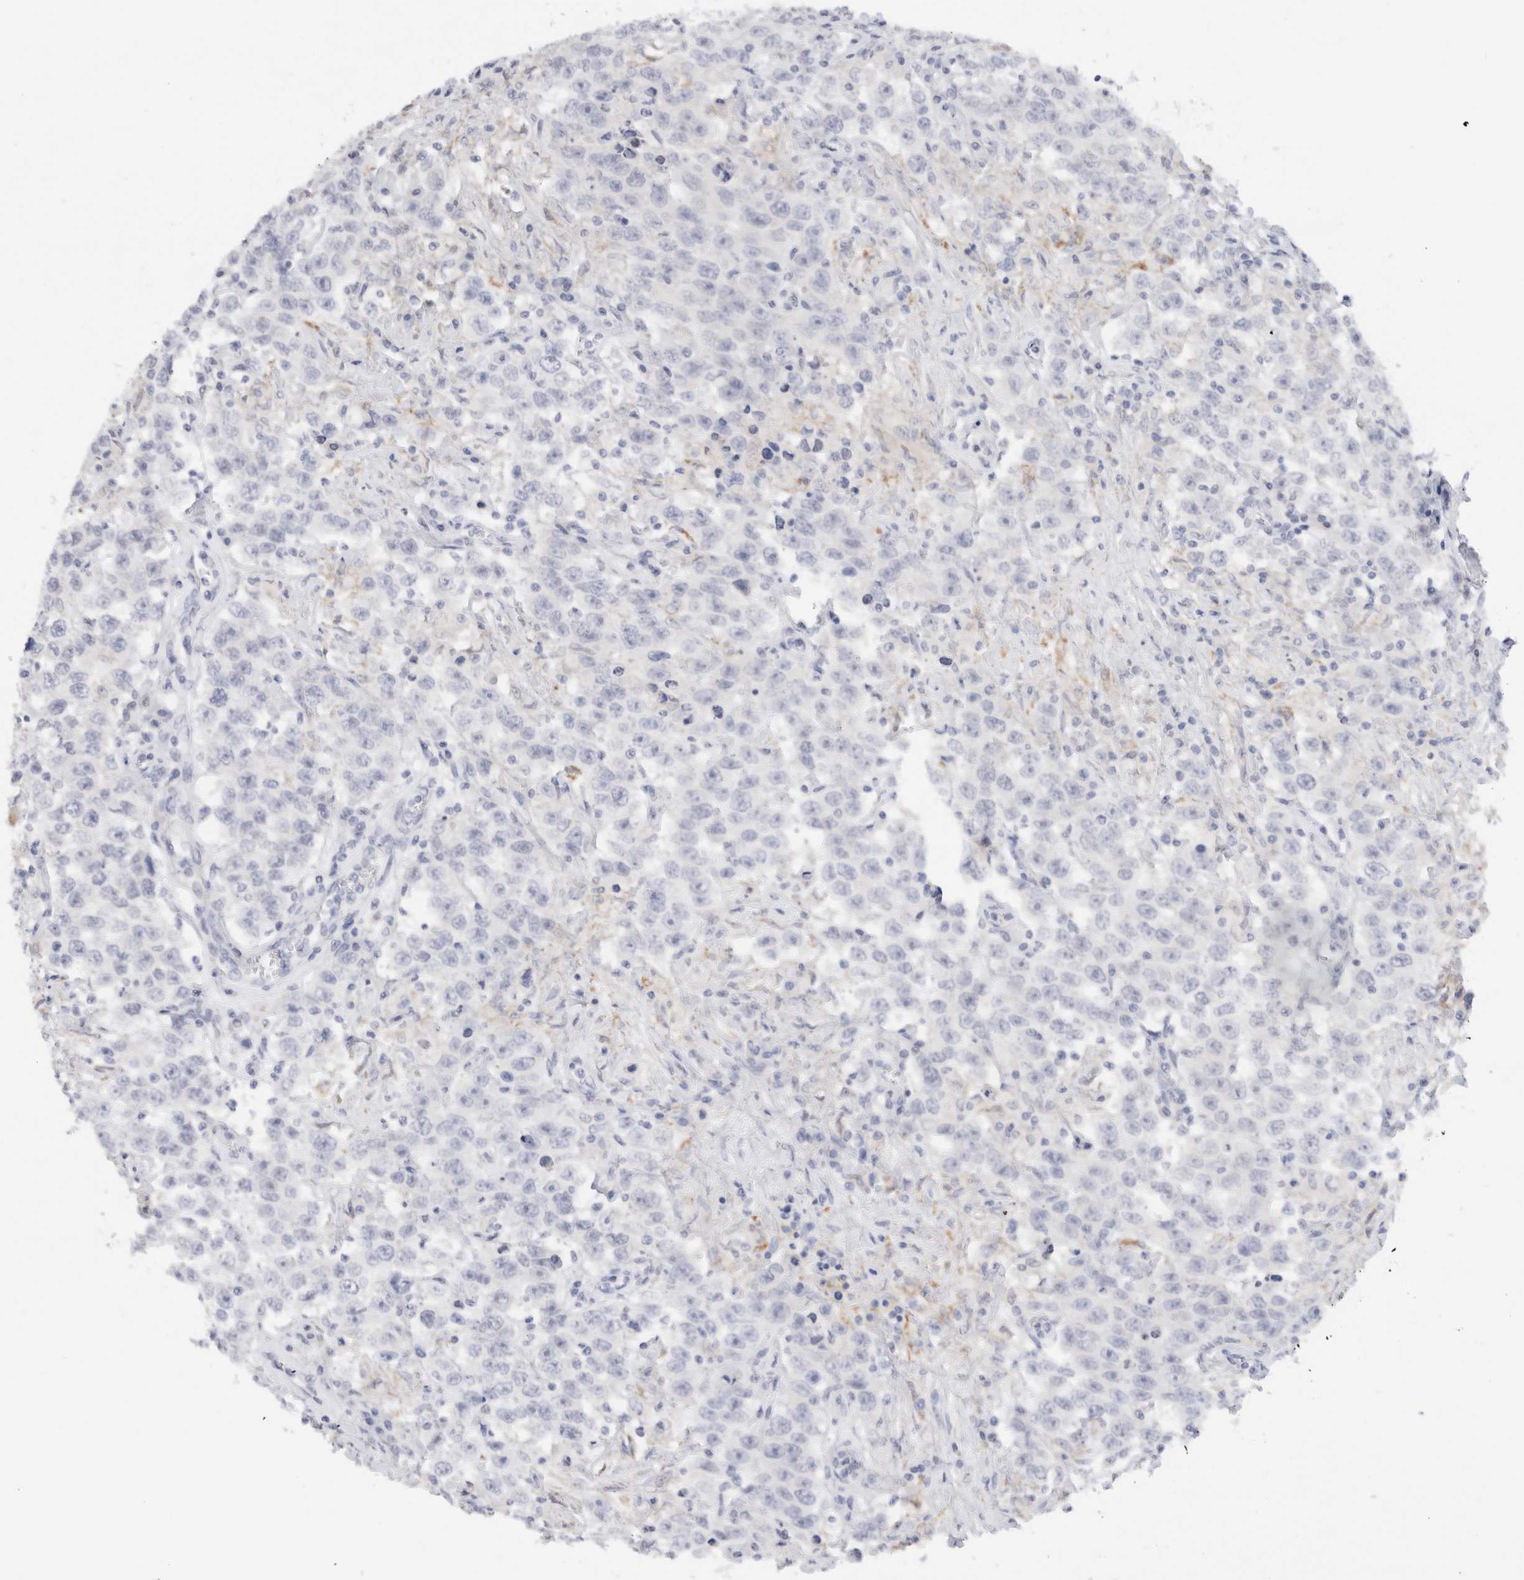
{"staining": {"intensity": "negative", "quantity": "none", "location": "none"}, "tissue": "testis cancer", "cell_type": "Tumor cells", "image_type": "cancer", "snomed": [{"axis": "morphology", "description": "Seminoma, NOS"}, {"axis": "topography", "description": "Testis"}], "caption": "This photomicrograph is of testis cancer stained with IHC to label a protein in brown with the nuclei are counter-stained blue. There is no expression in tumor cells.", "gene": "ADAM30", "patient": {"sex": "male", "age": 41}}